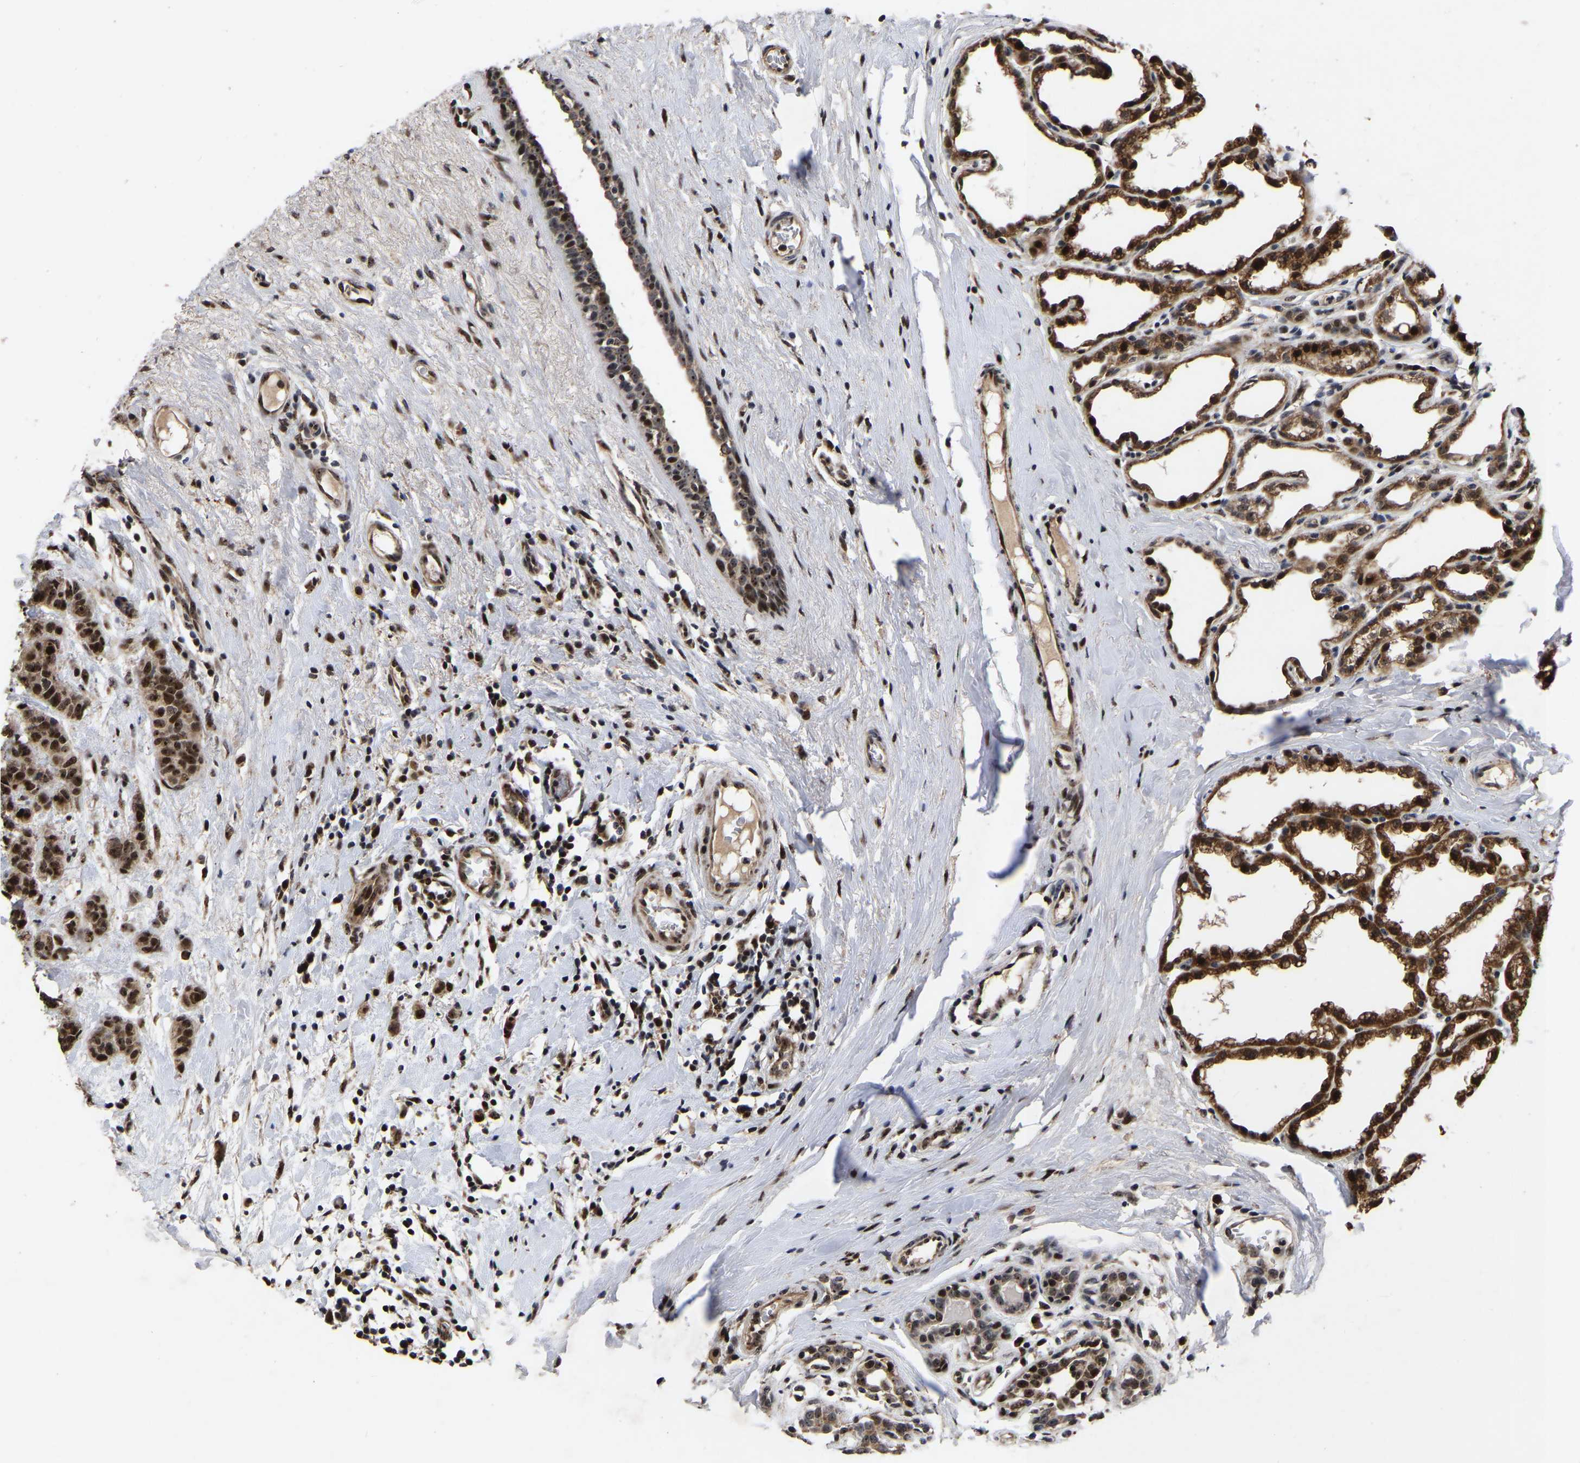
{"staining": {"intensity": "strong", "quantity": ">75%", "location": "cytoplasmic/membranous,nuclear"}, "tissue": "breast cancer", "cell_type": "Tumor cells", "image_type": "cancer", "snomed": [{"axis": "morphology", "description": "Normal tissue, NOS"}, {"axis": "morphology", "description": "Duct carcinoma"}, {"axis": "topography", "description": "Breast"}], "caption": "Tumor cells exhibit high levels of strong cytoplasmic/membranous and nuclear positivity in about >75% of cells in human breast intraductal carcinoma.", "gene": "JUNB", "patient": {"sex": "female", "age": 40}}